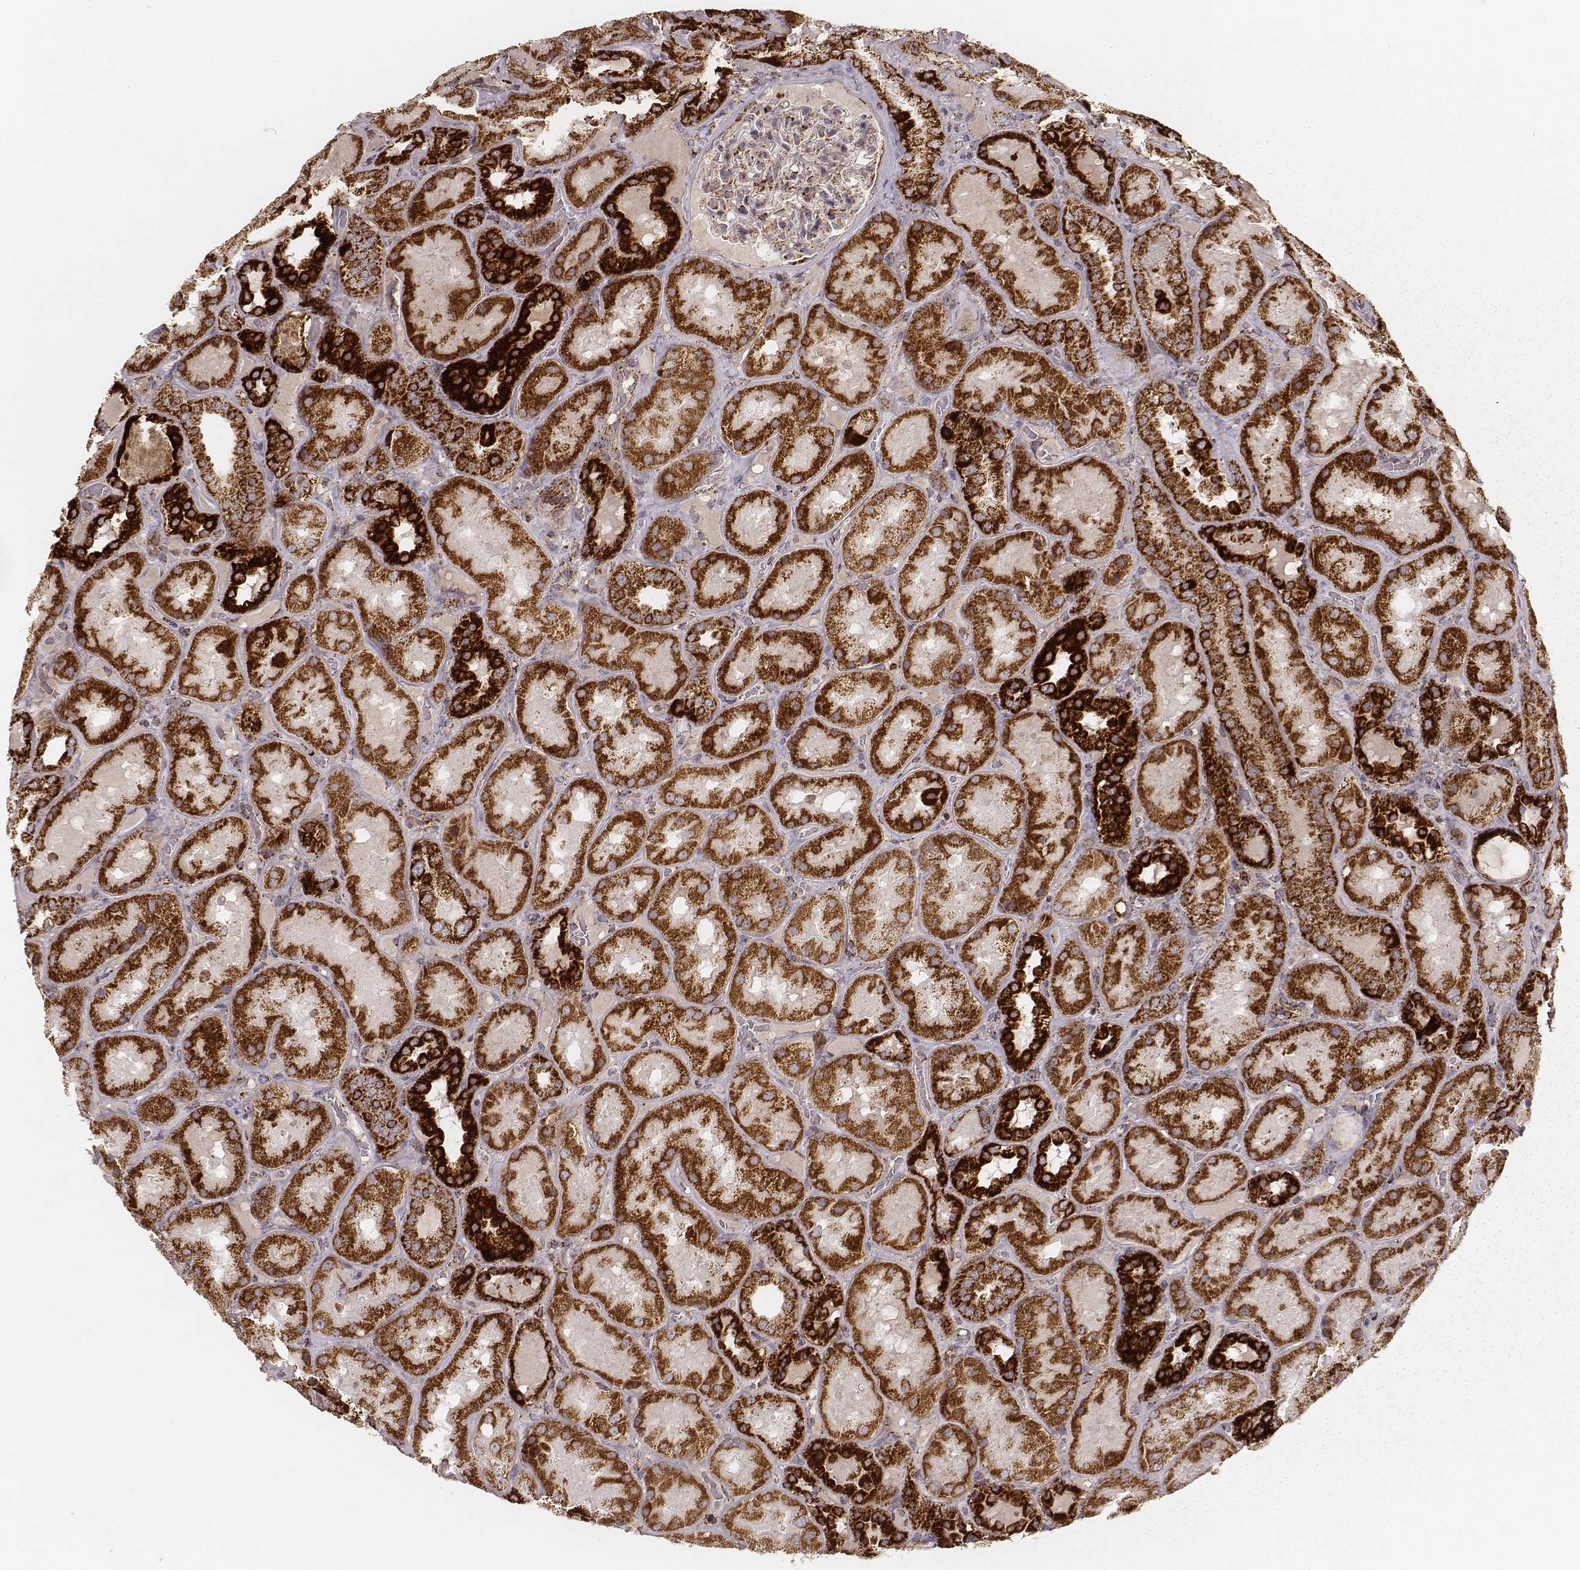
{"staining": {"intensity": "strong", "quantity": ">75%", "location": "cytoplasmic/membranous"}, "tissue": "kidney", "cell_type": "Cells in glomeruli", "image_type": "normal", "snomed": [{"axis": "morphology", "description": "Normal tissue, NOS"}, {"axis": "topography", "description": "Kidney"}], "caption": "Immunohistochemical staining of benign kidney demonstrates high levels of strong cytoplasmic/membranous staining in approximately >75% of cells in glomeruli. Immunohistochemistry (ihc) stains the protein of interest in brown and the nuclei are stained blue.", "gene": "CS", "patient": {"sex": "male", "age": 73}}